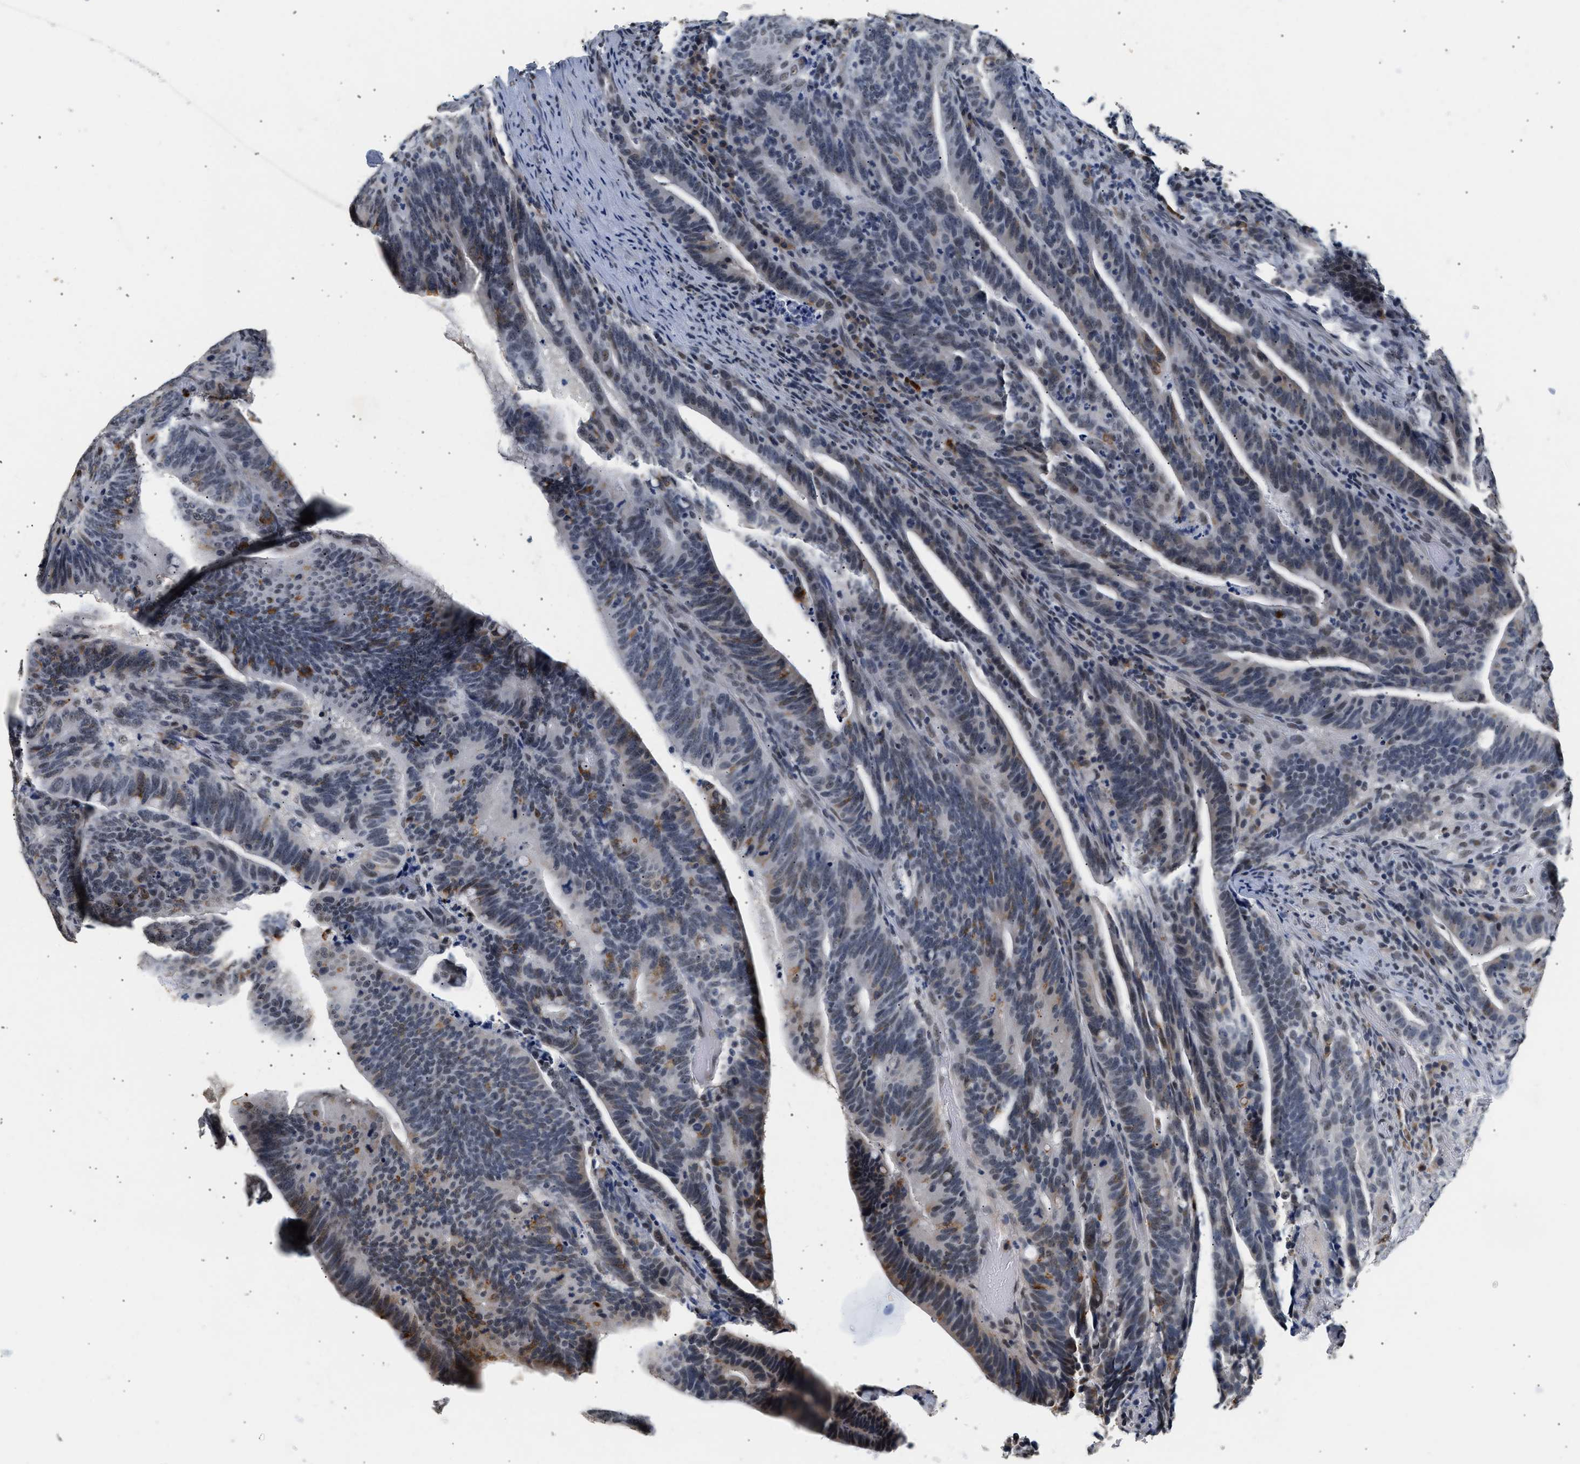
{"staining": {"intensity": "negative", "quantity": "none", "location": "none"}, "tissue": "colorectal cancer", "cell_type": "Tumor cells", "image_type": "cancer", "snomed": [{"axis": "morphology", "description": "Adenocarcinoma, NOS"}, {"axis": "topography", "description": "Colon"}], "caption": "A high-resolution photomicrograph shows immunohistochemistry (IHC) staining of colorectal cancer (adenocarcinoma), which exhibits no significant expression in tumor cells. (Immunohistochemistry, brightfield microscopy, high magnification).", "gene": "THOC1", "patient": {"sex": "female", "age": 66}}